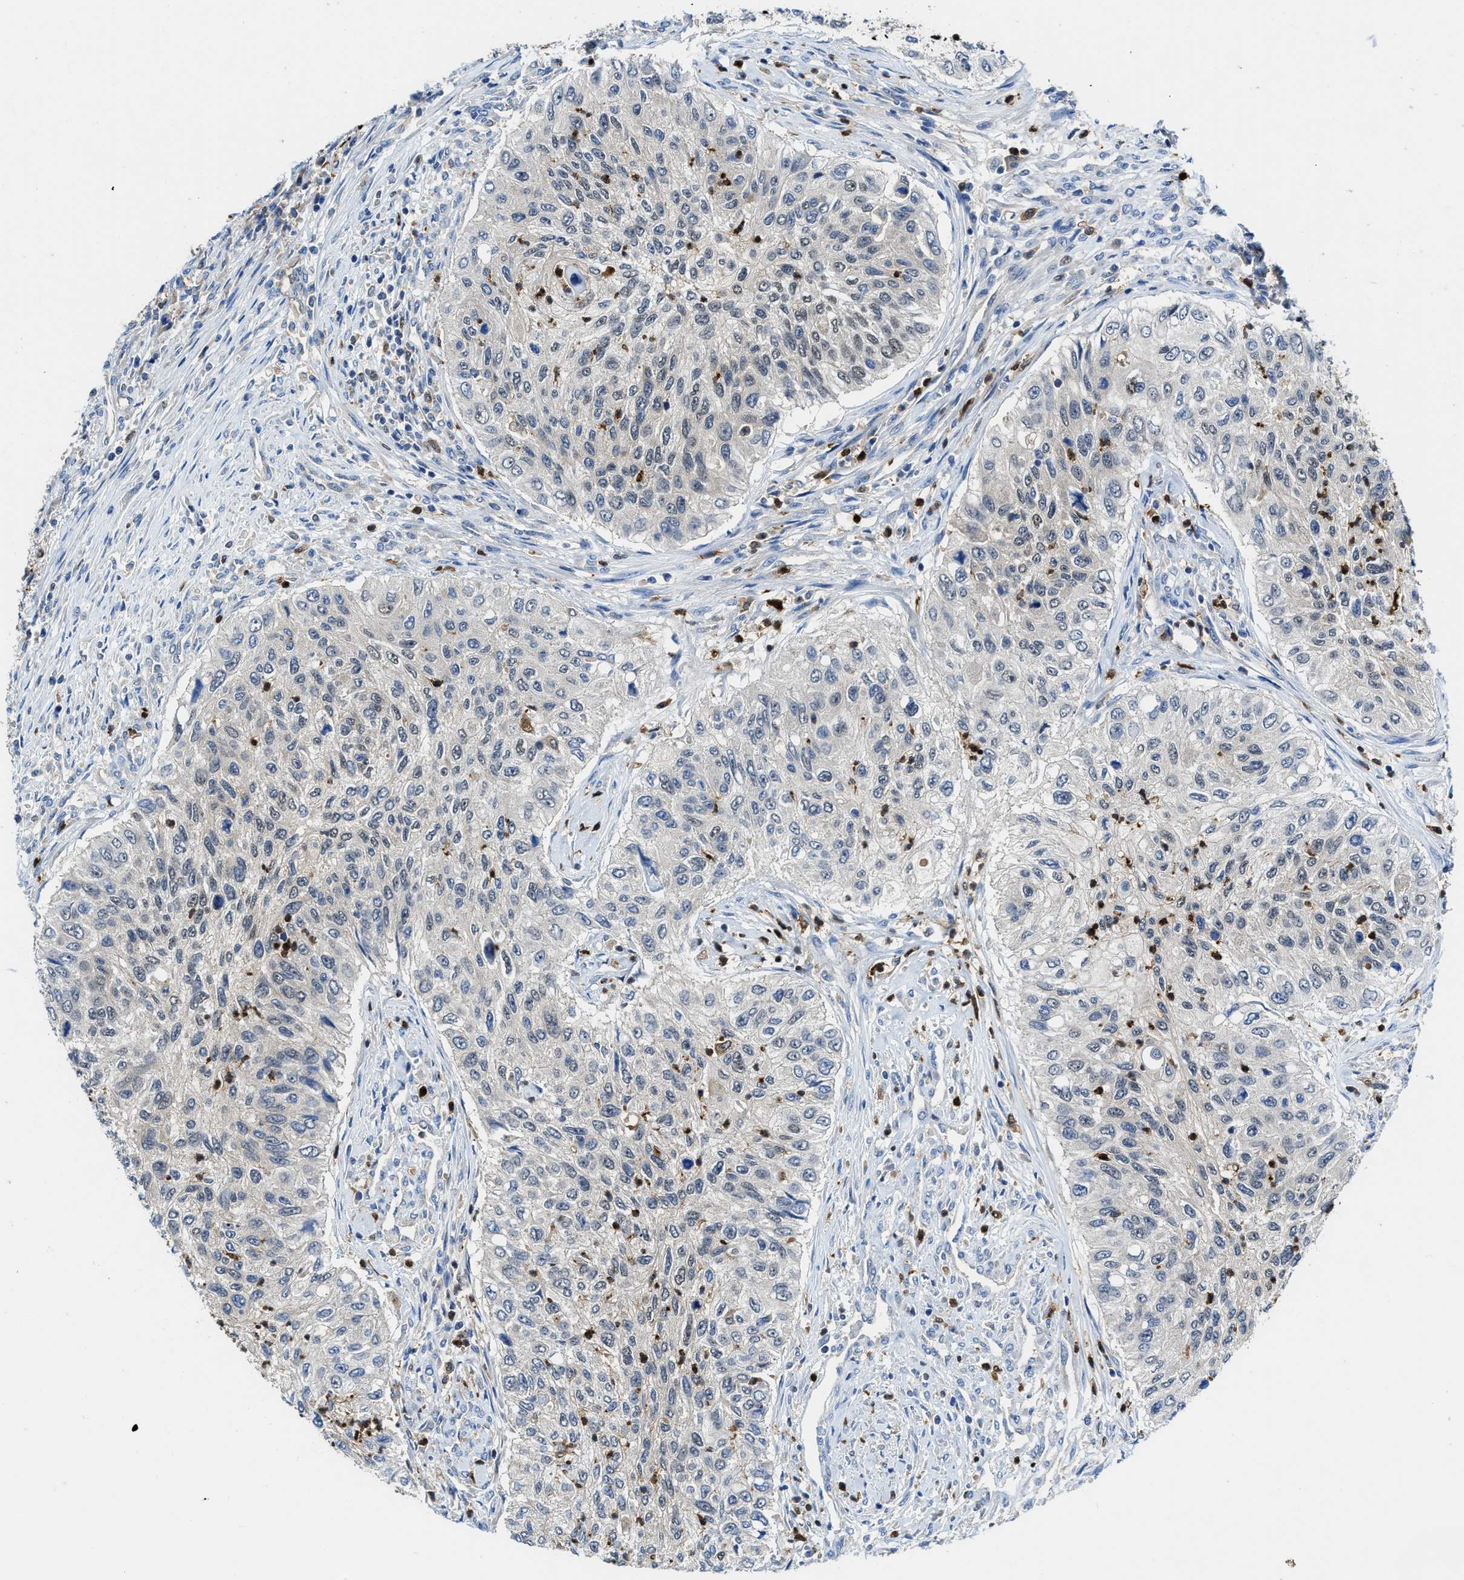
{"staining": {"intensity": "negative", "quantity": "none", "location": "none"}, "tissue": "urothelial cancer", "cell_type": "Tumor cells", "image_type": "cancer", "snomed": [{"axis": "morphology", "description": "Urothelial carcinoma, High grade"}, {"axis": "topography", "description": "Urinary bladder"}], "caption": "An immunohistochemistry (IHC) micrograph of urothelial cancer is shown. There is no staining in tumor cells of urothelial cancer. (Immunohistochemistry, brightfield microscopy, high magnification).", "gene": "LTA4H", "patient": {"sex": "female", "age": 60}}